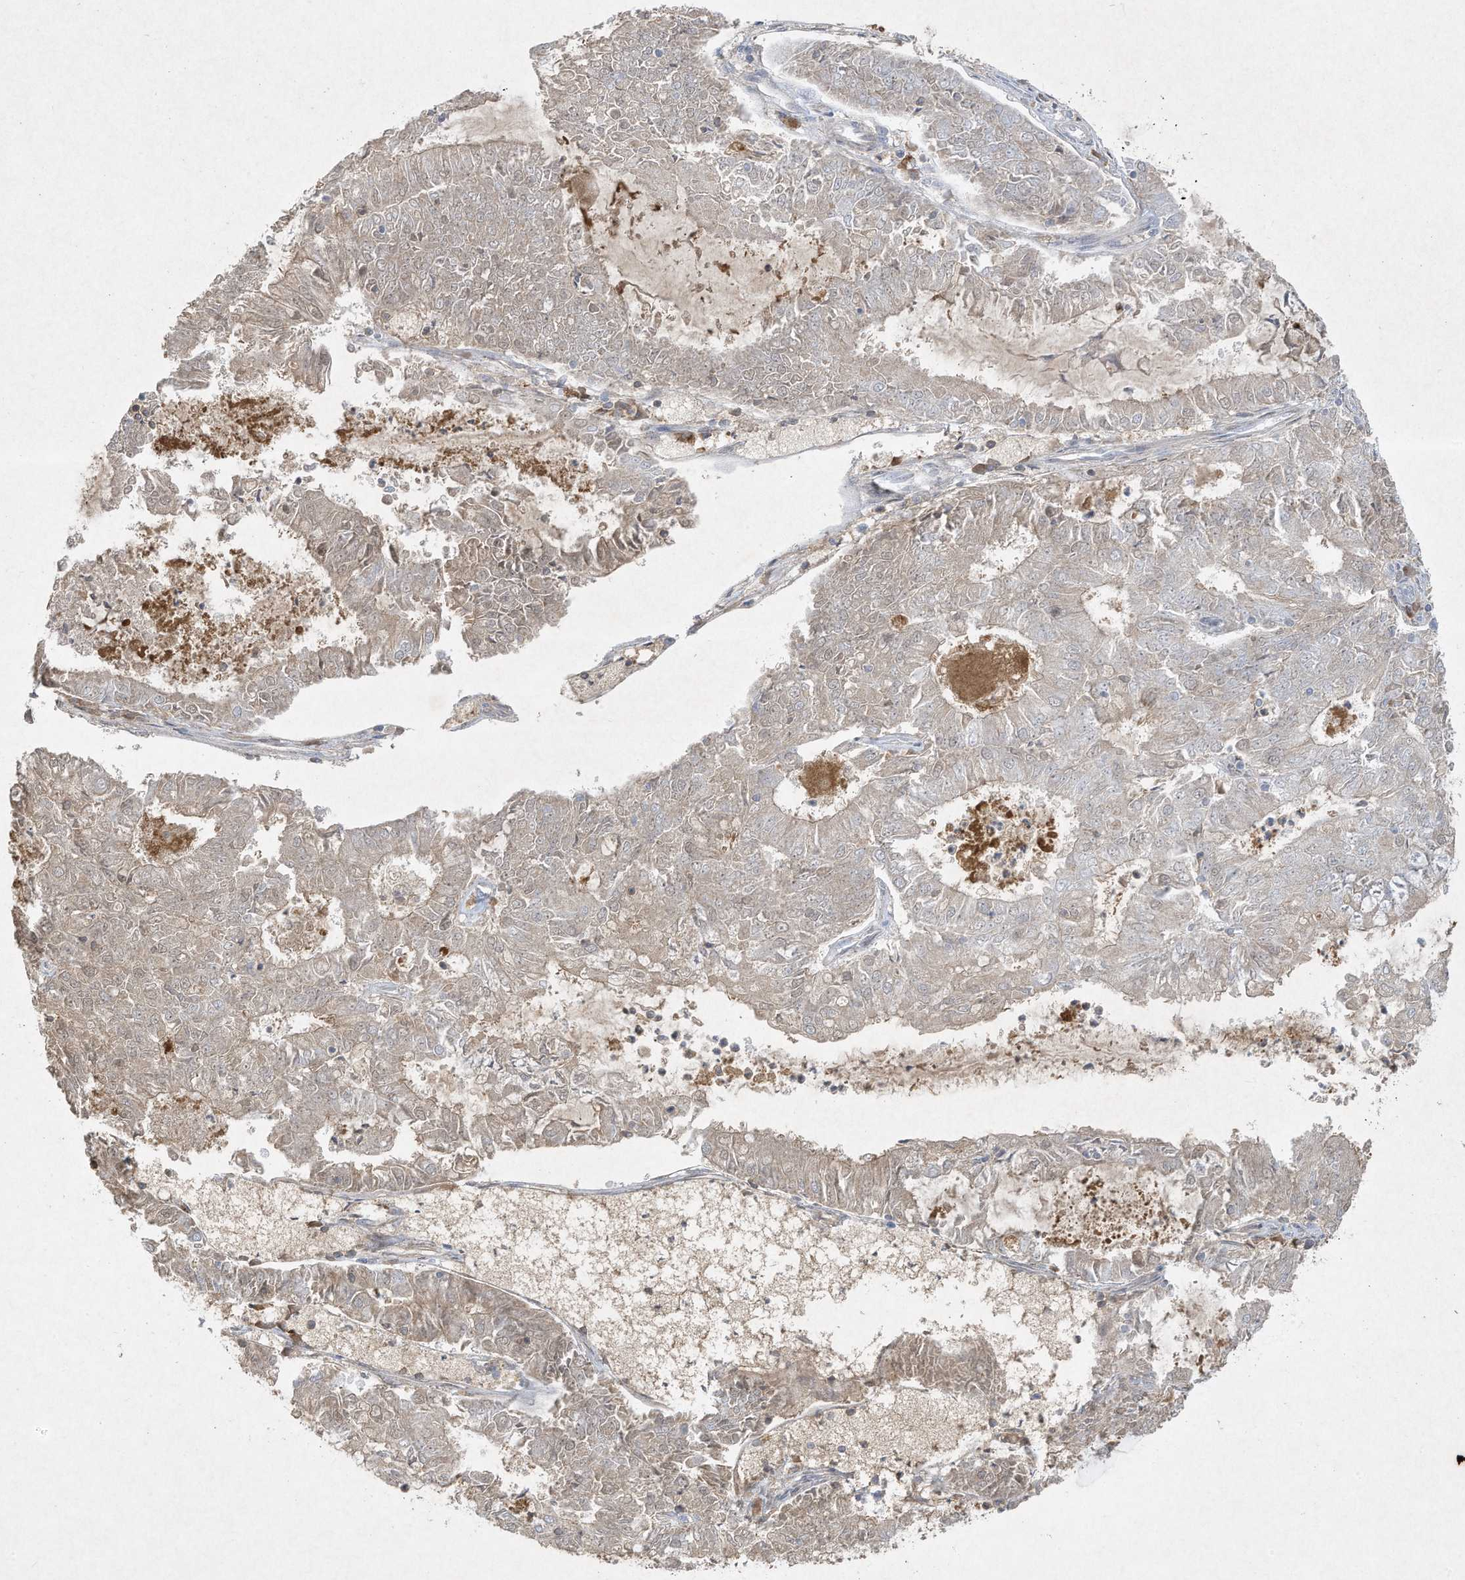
{"staining": {"intensity": "negative", "quantity": "none", "location": "none"}, "tissue": "endometrial cancer", "cell_type": "Tumor cells", "image_type": "cancer", "snomed": [{"axis": "morphology", "description": "Adenocarcinoma, NOS"}, {"axis": "topography", "description": "Endometrium"}], "caption": "The micrograph shows no significant staining in tumor cells of endometrial cancer (adenocarcinoma).", "gene": "FETUB", "patient": {"sex": "female", "age": 57}}